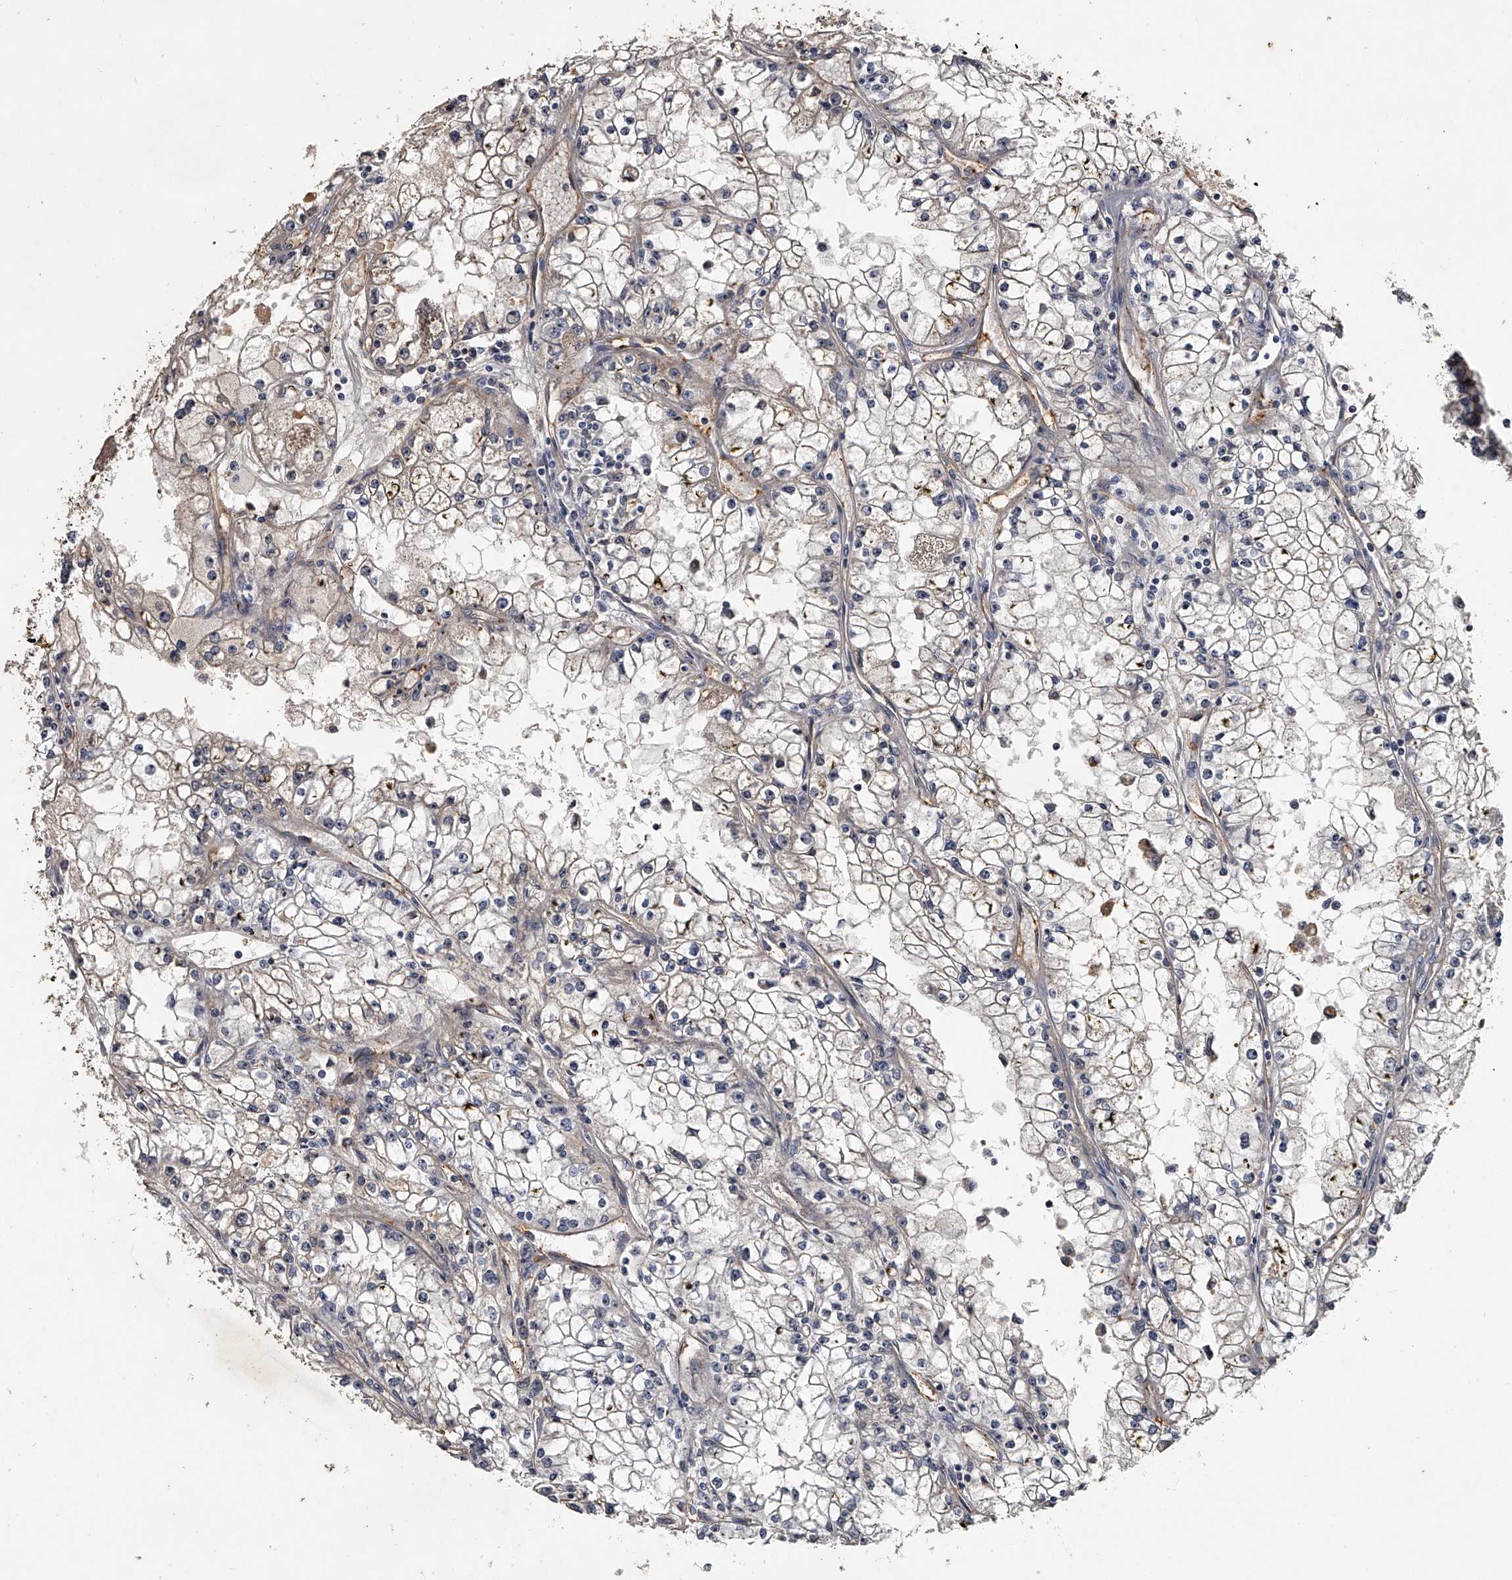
{"staining": {"intensity": "weak", "quantity": "25%-75%", "location": "cytoplasmic/membranous"}, "tissue": "renal cancer", "cell_type": "Tumor cells", "image_type": "cancer", "snomed": [{"axis": "morphology", "description": "Adenocarcinoma, NOS"}, {"axis": "topography", "description": "Kidney"}], "caption": "A high-resolution micrograph shows immunohistochemistry (IHC) staining of renal adenocarcinoma, which exhibits weak cytoplasmic/membranous staining in approximately 25%-75% of tumor cells.", "gene": "MDN1", "patient": {"sex": "male", "age": 56}}